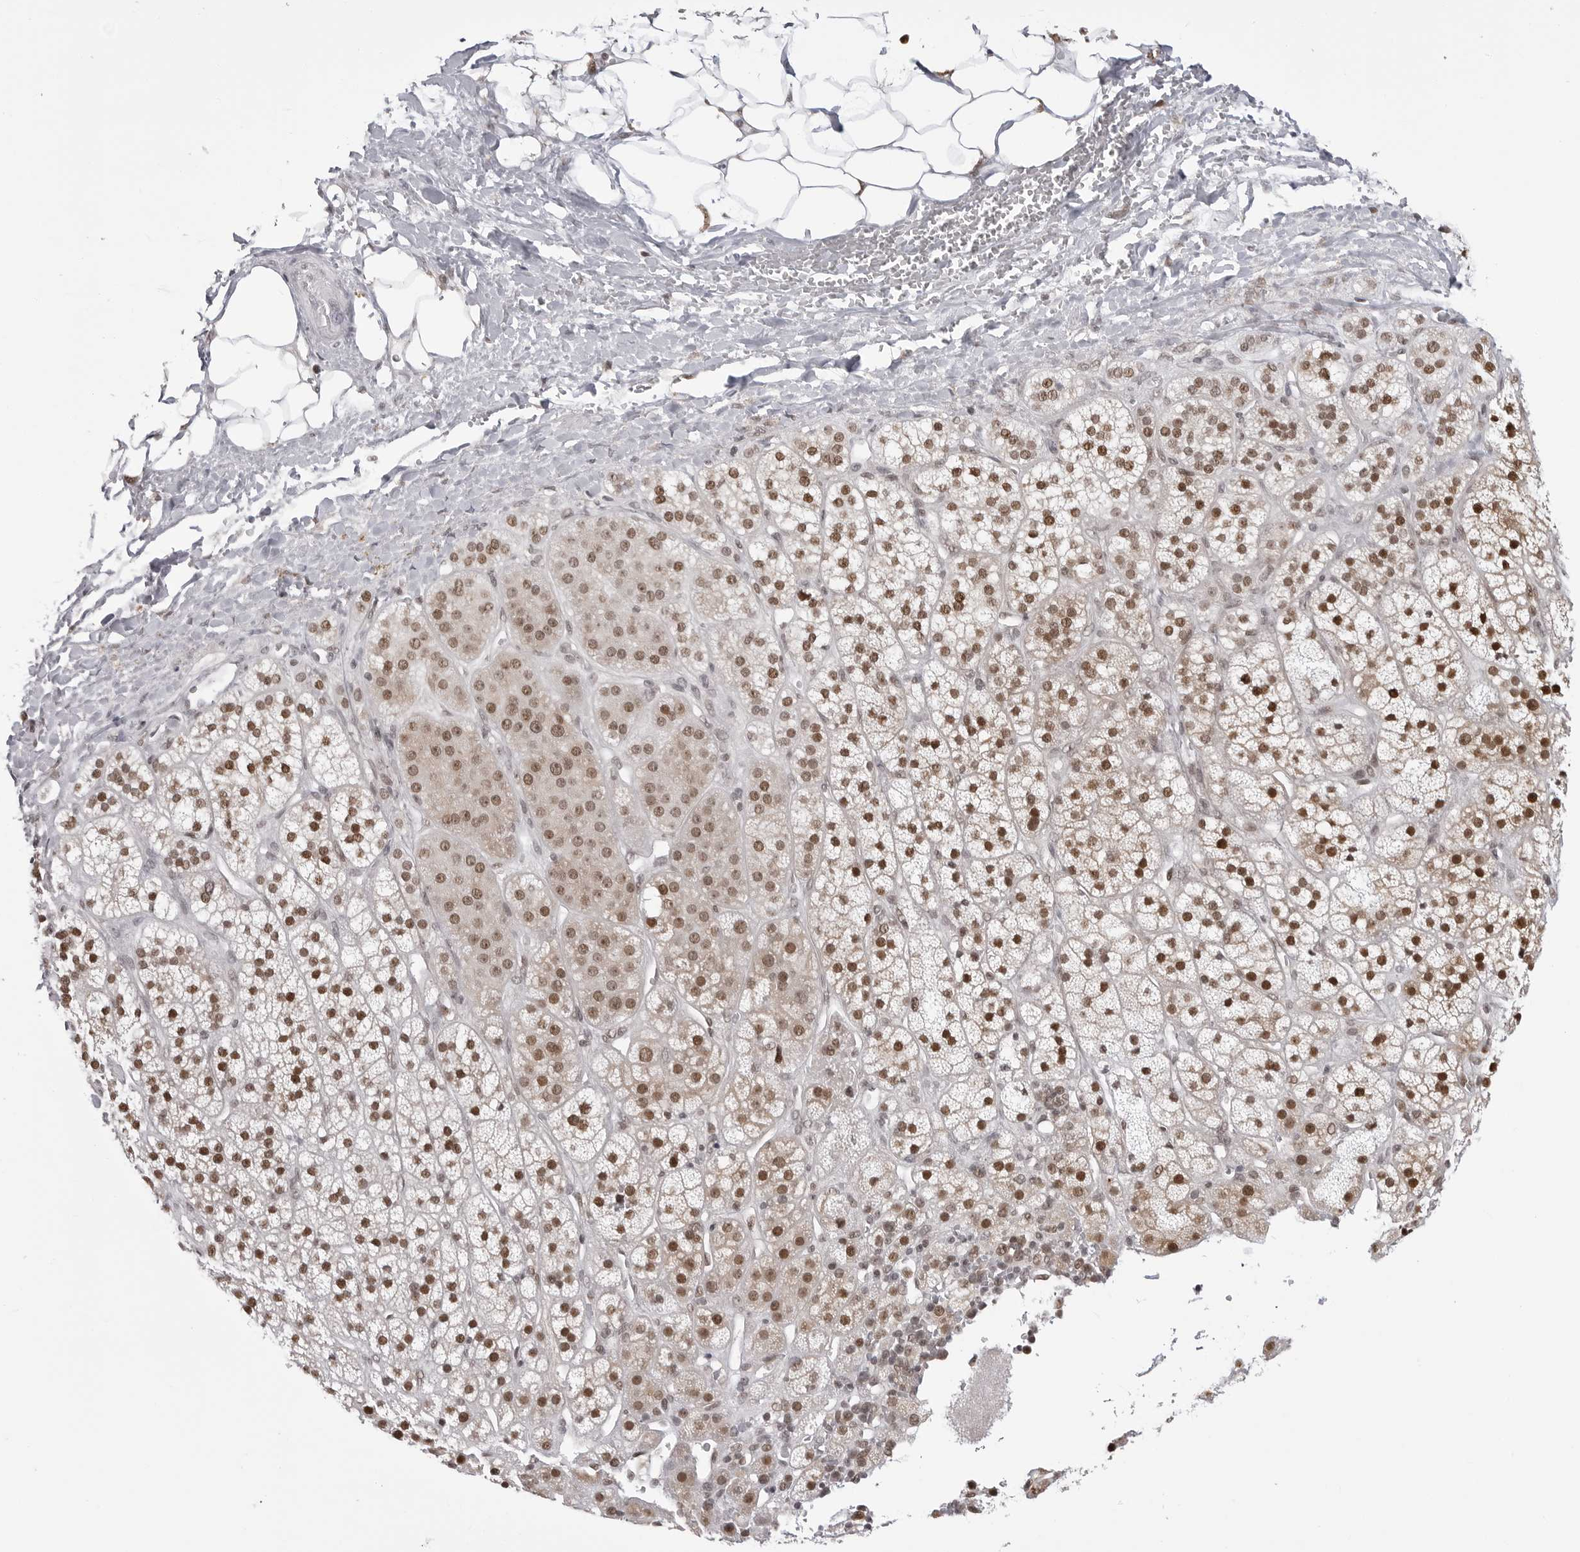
{"staining": {"intensity": "strong", "quantity": ">75%", "location": "nuclear"}, "tissue": "adrenal gland", "cell_type": "Glandular cells", "image_type": "normal", "snomed": [{"axis": "morphology", "description": "Normal tissue, NOS"}, {"axis": "topography", "description": "Adrenal gland"}], "caption": "Strong nuclear expression for a protein is identified in about >75% of glandular cells of benign adrenal gland using immunohistochemistry (IHC).", "gene": "PHF3", "patient": {"sex": "male", "age": 56}}